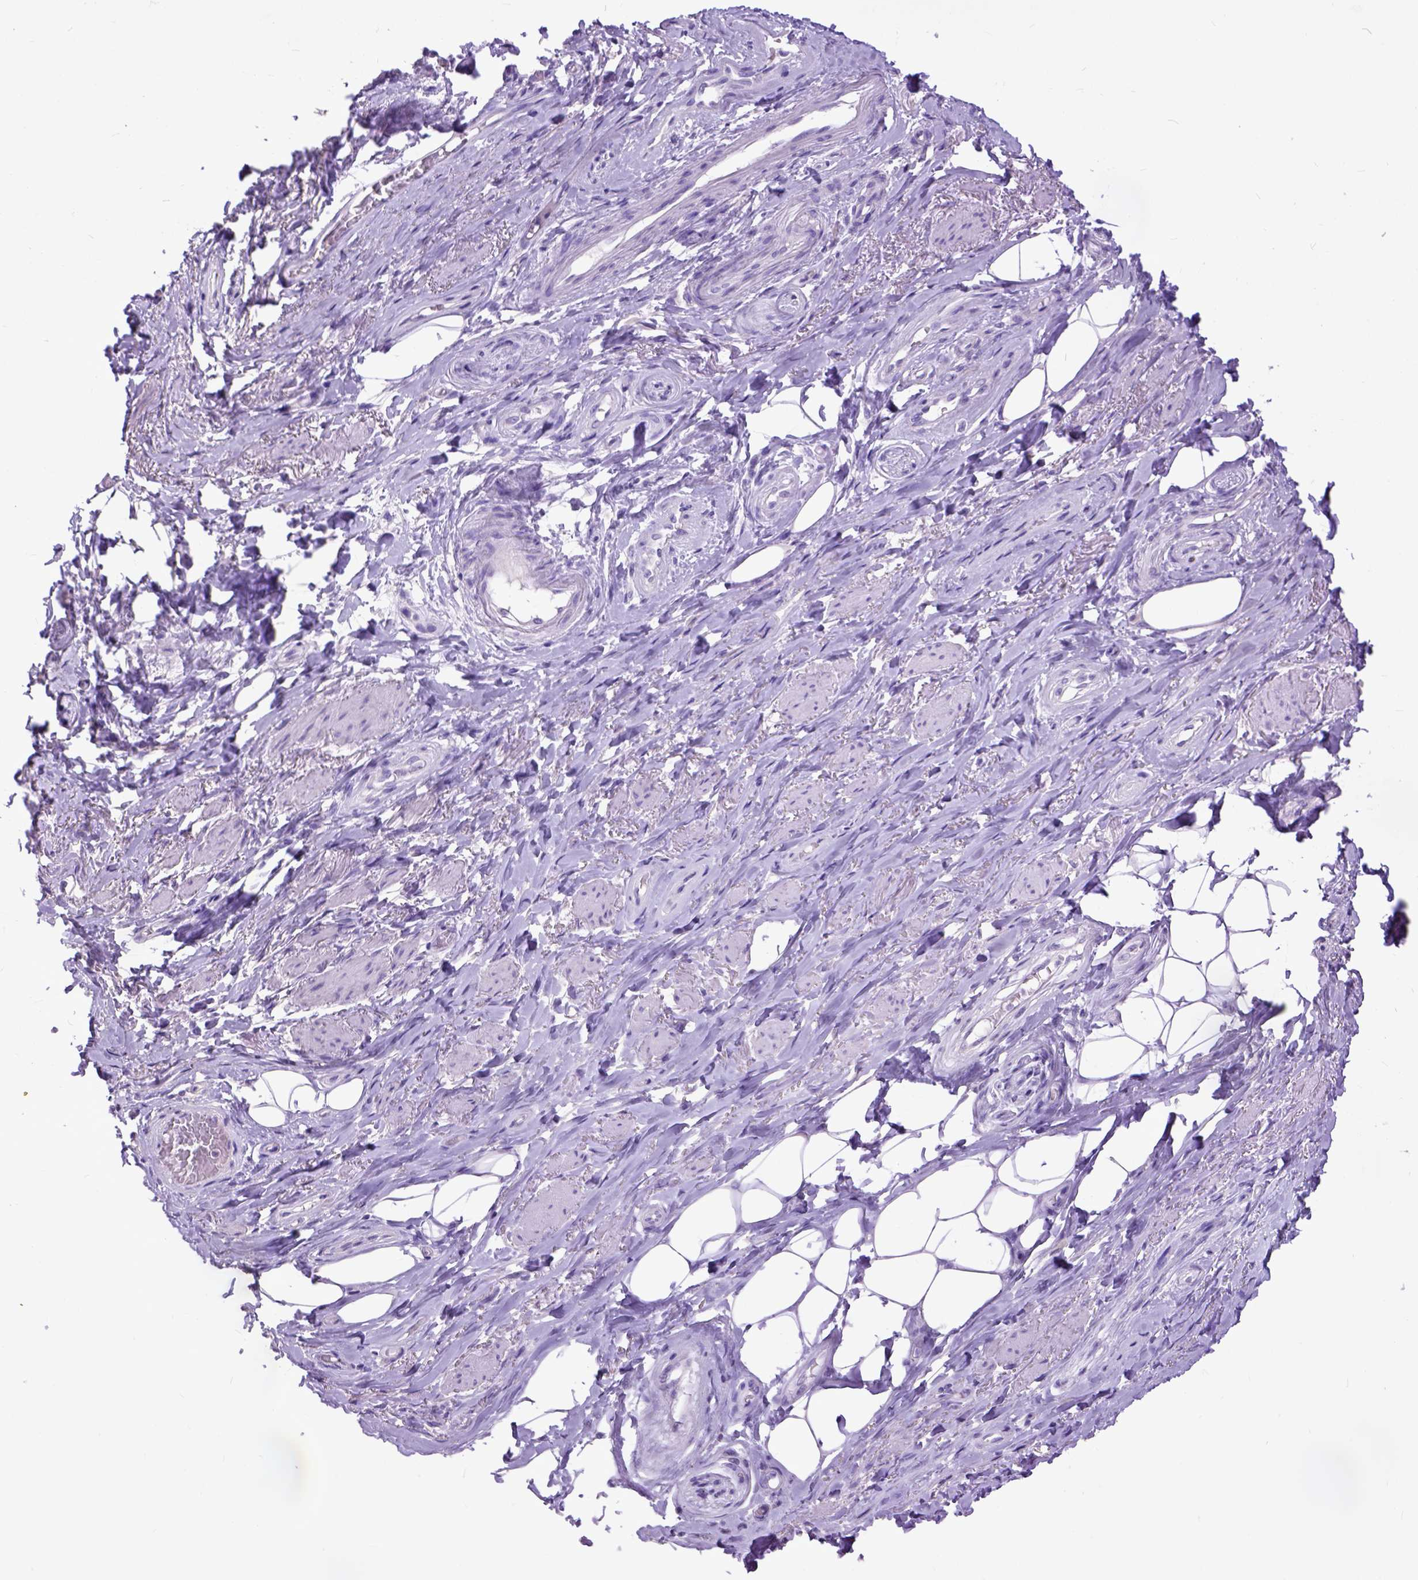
{"staining": {"intensity": "negative", "quantity": "none", "location": "none"}, "tissue": "adipose tissue", "cell_type": "Adipocytes", "image_type": "normal", "snomed": [{"axis": "morphology", "description": "Normal tissue, NOS"}, {"axis": "topography", "description": "Anal"}, {"axis": "topography", "description": "Peripheral nerve tissue"}], "caption": "Immunohistochemical staining of benign adipose tissue reveals no significant staining in adipocytes.", "gene": "RAB25", "patient": {"sex": "male", "age": 53}}